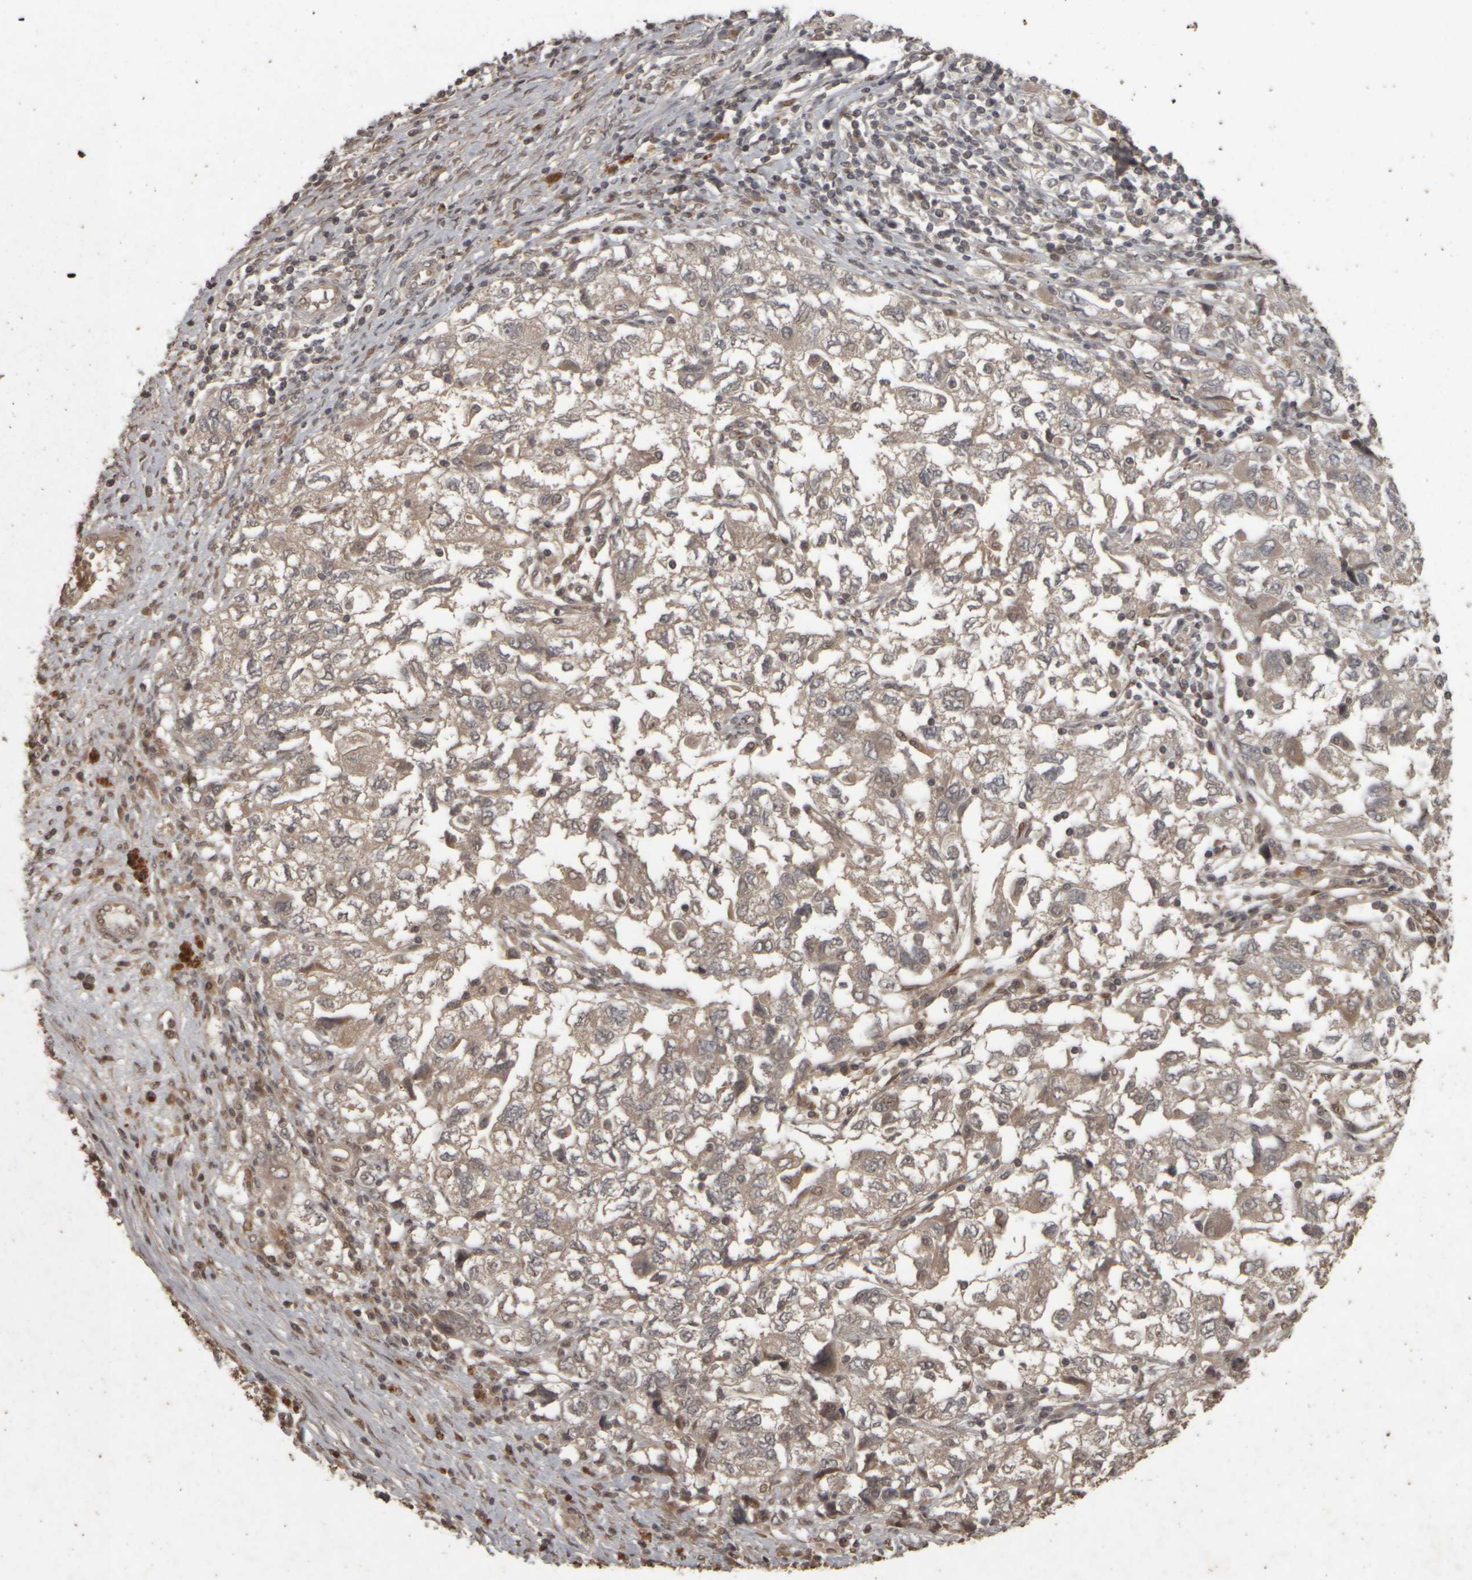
{"staining": {"intensity": "weak", "quantity": ">75%", "location": "cytoplasmic/membranous"}, "tissue": "ovarian cancer", "cell_type": "Tumor cells", "image_type": "cancer", "snomed": [{"axis": "morphology", "description": "Carcinoma, NOS"}, {"axis": "morphology", "description": "Cystadenocarcinoma, serous, NOS"}, {"axis": "topography", "description": "Ovary"}], "caption": "Immunohistochemical staining of carcinoma (ovarian) displays weak cytoplasmic/membranous protein expression in approximately >75% of tumor cells.", "gene": "ACO1", "patient": {"sex": "female", "age": 69}}